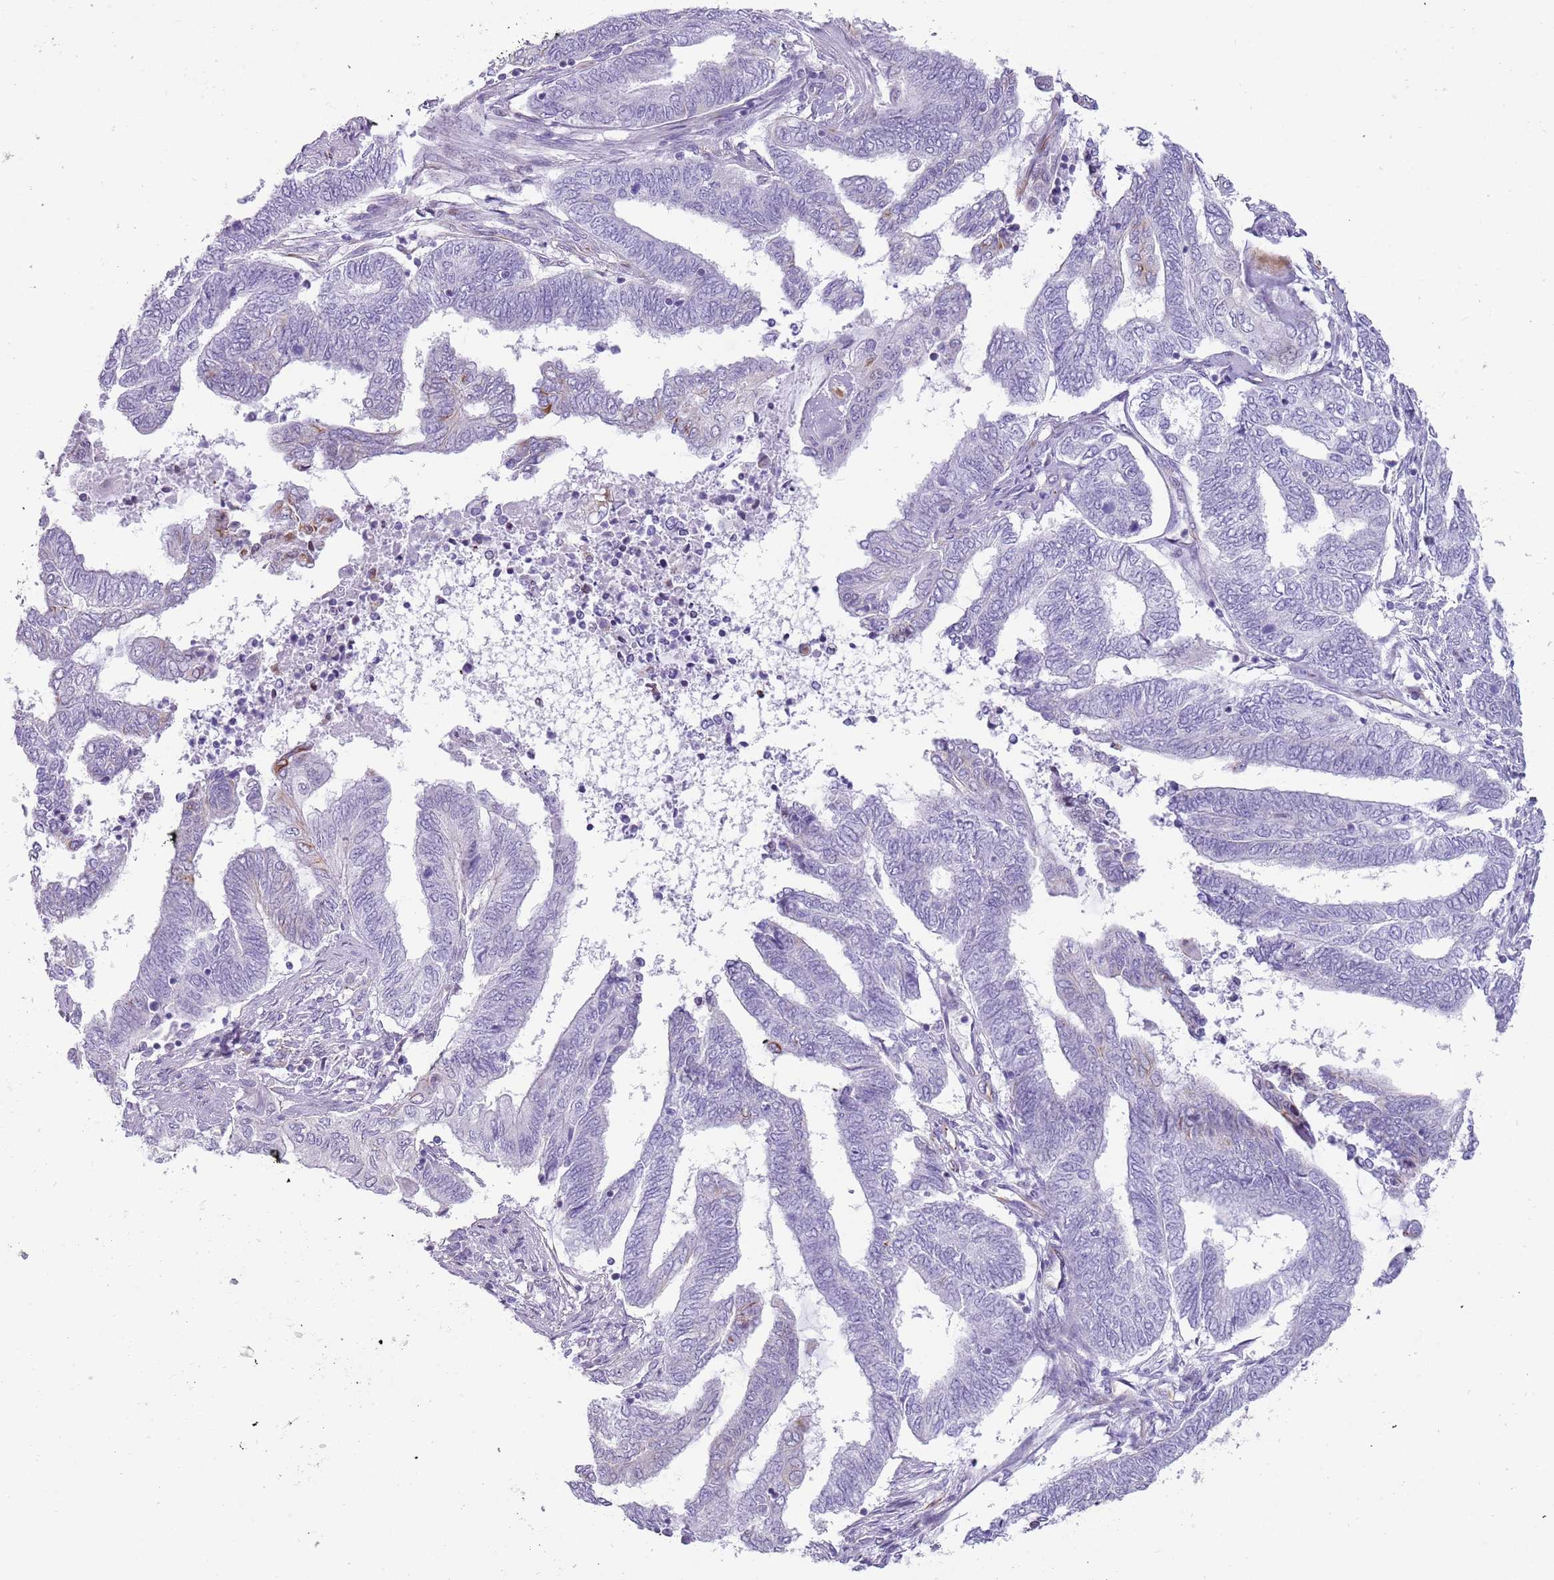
{"staining": {"intensity": "negative", "quantity": "none", "location": "none"}, "tissue": "endometrial cancer", "cell_type": "Tumor cells", "image_type": "cancer", "snomed": [{"axis": "morphology", "description": "Adenocarcinoma, NOS"}, {"axis": "topography", "description": "Uterus"}, {"axis": "topography", "description": "Endometrium"}], "caption": "High power microscopy histopathology image of an immunohistochemistry (IHC) photomicrograph of adenocarcinoma (endometrial), revealing no significant expression in tumor cells.", "gene": "NBPF3", "patient": {"sex": "female", "age": 70}}